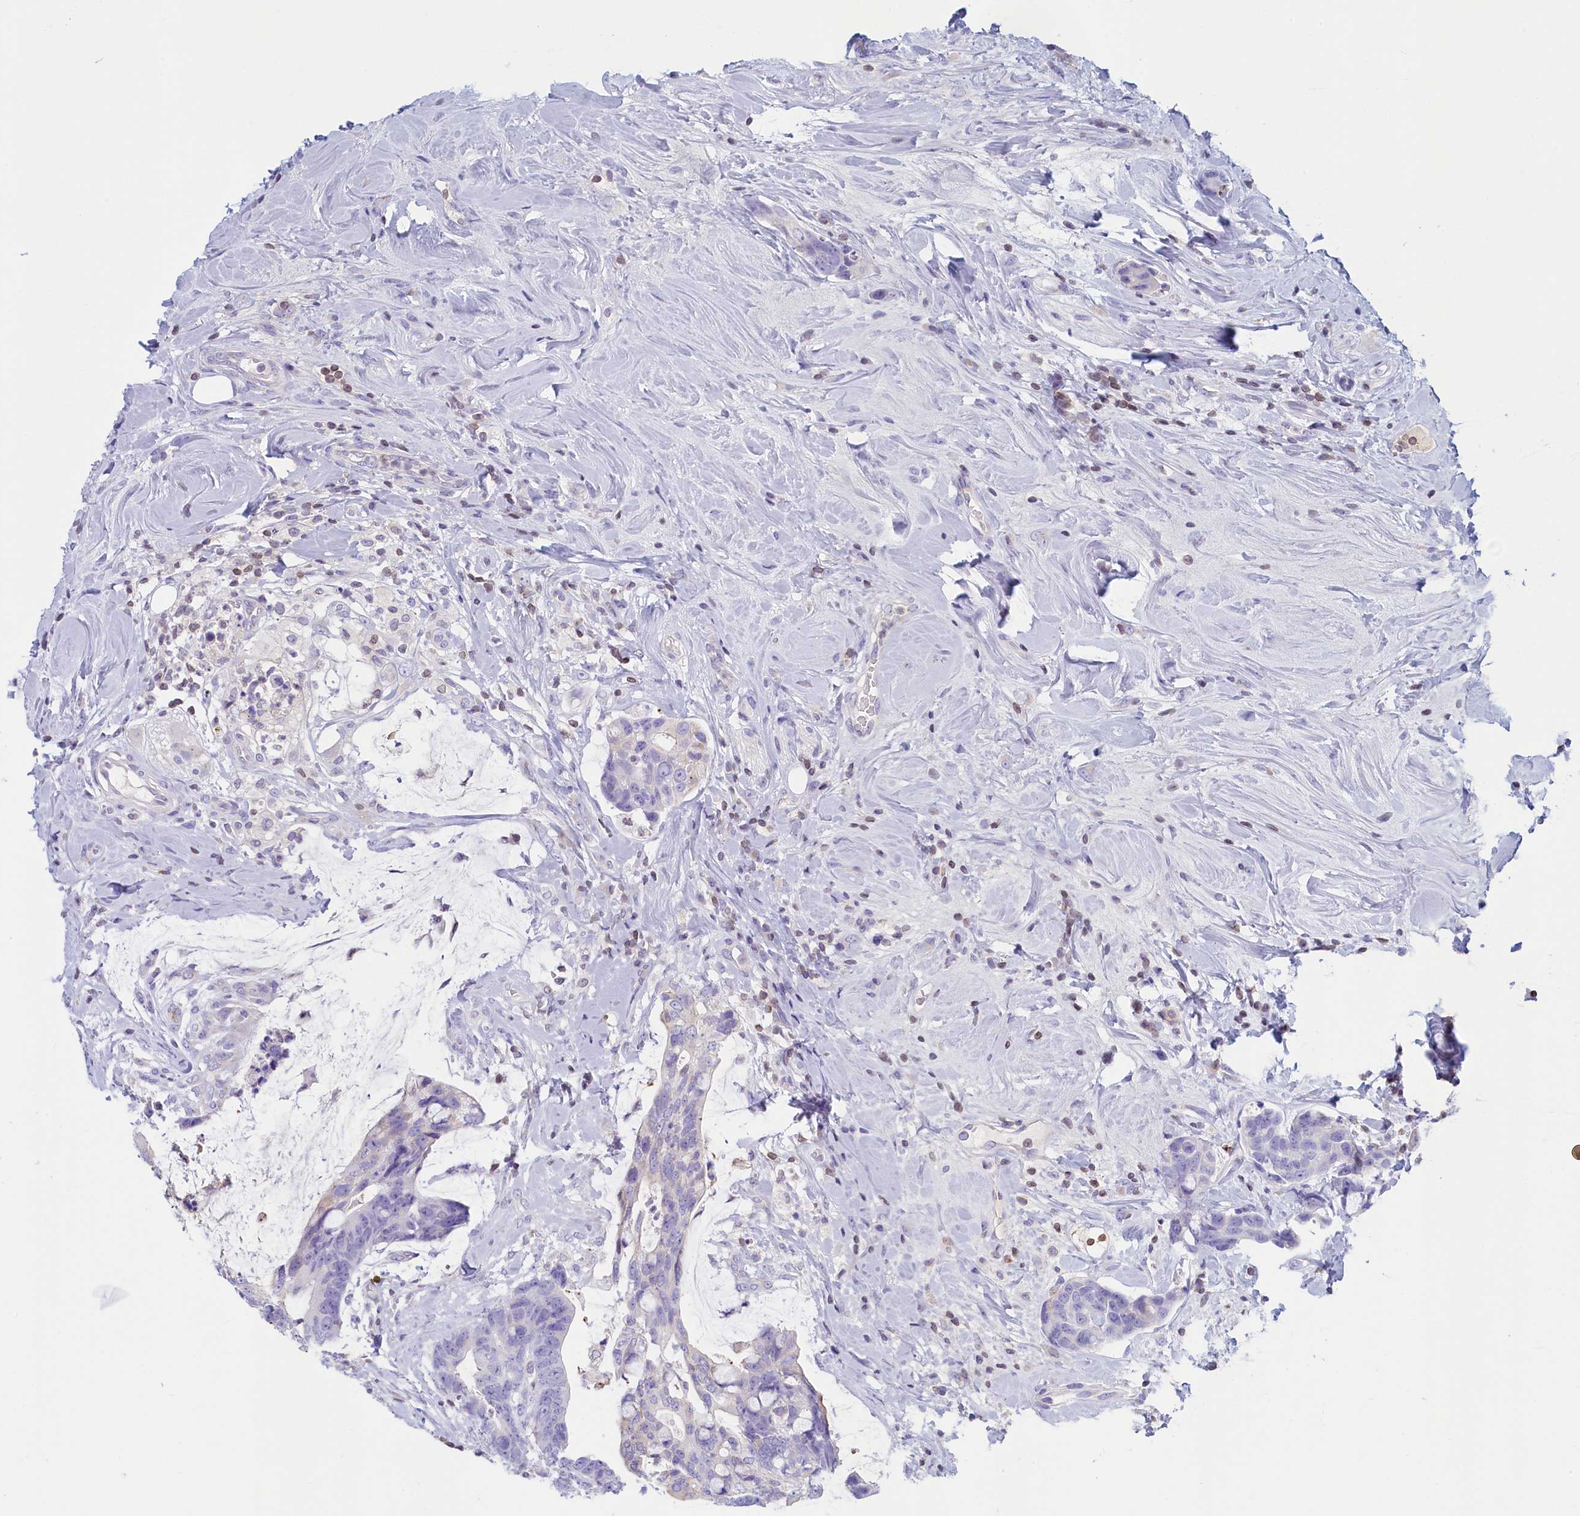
{"staining": {"intensity": "negative", "quantity": "none", "location": "none"}, "tissue": "colorectal cancer", "cell_type": "Tumor cells", "image_type": "cancer", "snomed": [{"axis": "morphology", "description": "Adenocarcinoma, NOS"}, {"axis": "topography", "description": "Colon"}], "caption": "The immunohistochemistry image has no significant positivity in tumor cells of adenocarcinoma (colorectal) tissue.", "gene": "TRAF3IP3", "patient": {"sex": "female", "age": 82}}